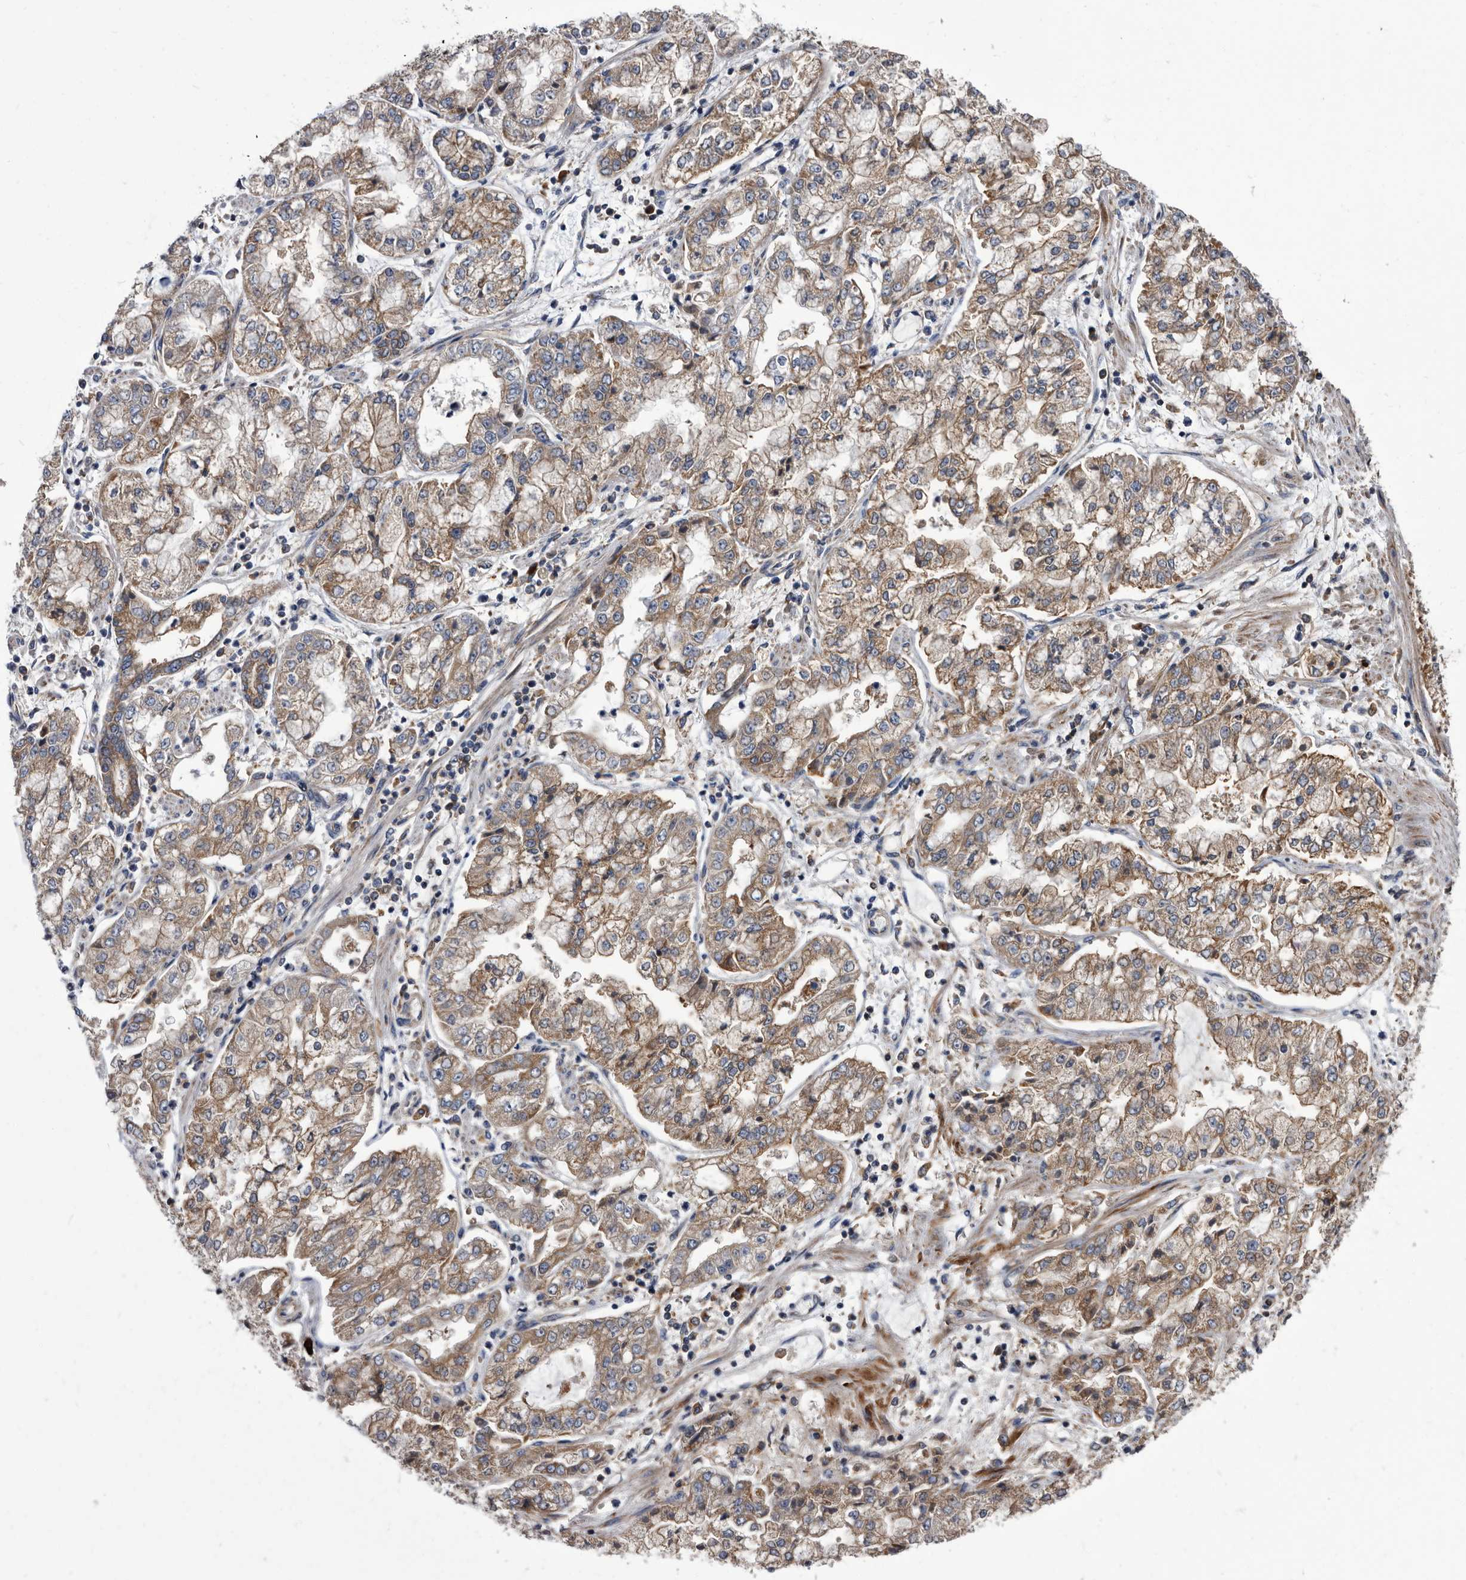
{"staining": {"intensity": "moderate", "quantity": ">75%", "location": "cytoplasmic/membranous"}, "tissue": "stomach cancer", "cell_type": "Tumor cells", "image_type": "cancer", "snomed": [{"axis": "morphology", "description": "Adenocarcinoma, NOS"}, {"axis": "topography", "description": "Stomach"}], "caption": "A micrograph showing moderate cytoplasmic/membranous staining in about >75% of tumor cells in adenocarcinoma (stomach), as visualized by brown immunohistochemical staining.", "gene": "DTNBP1", "patient": {"sex": "male", "age": 76}}